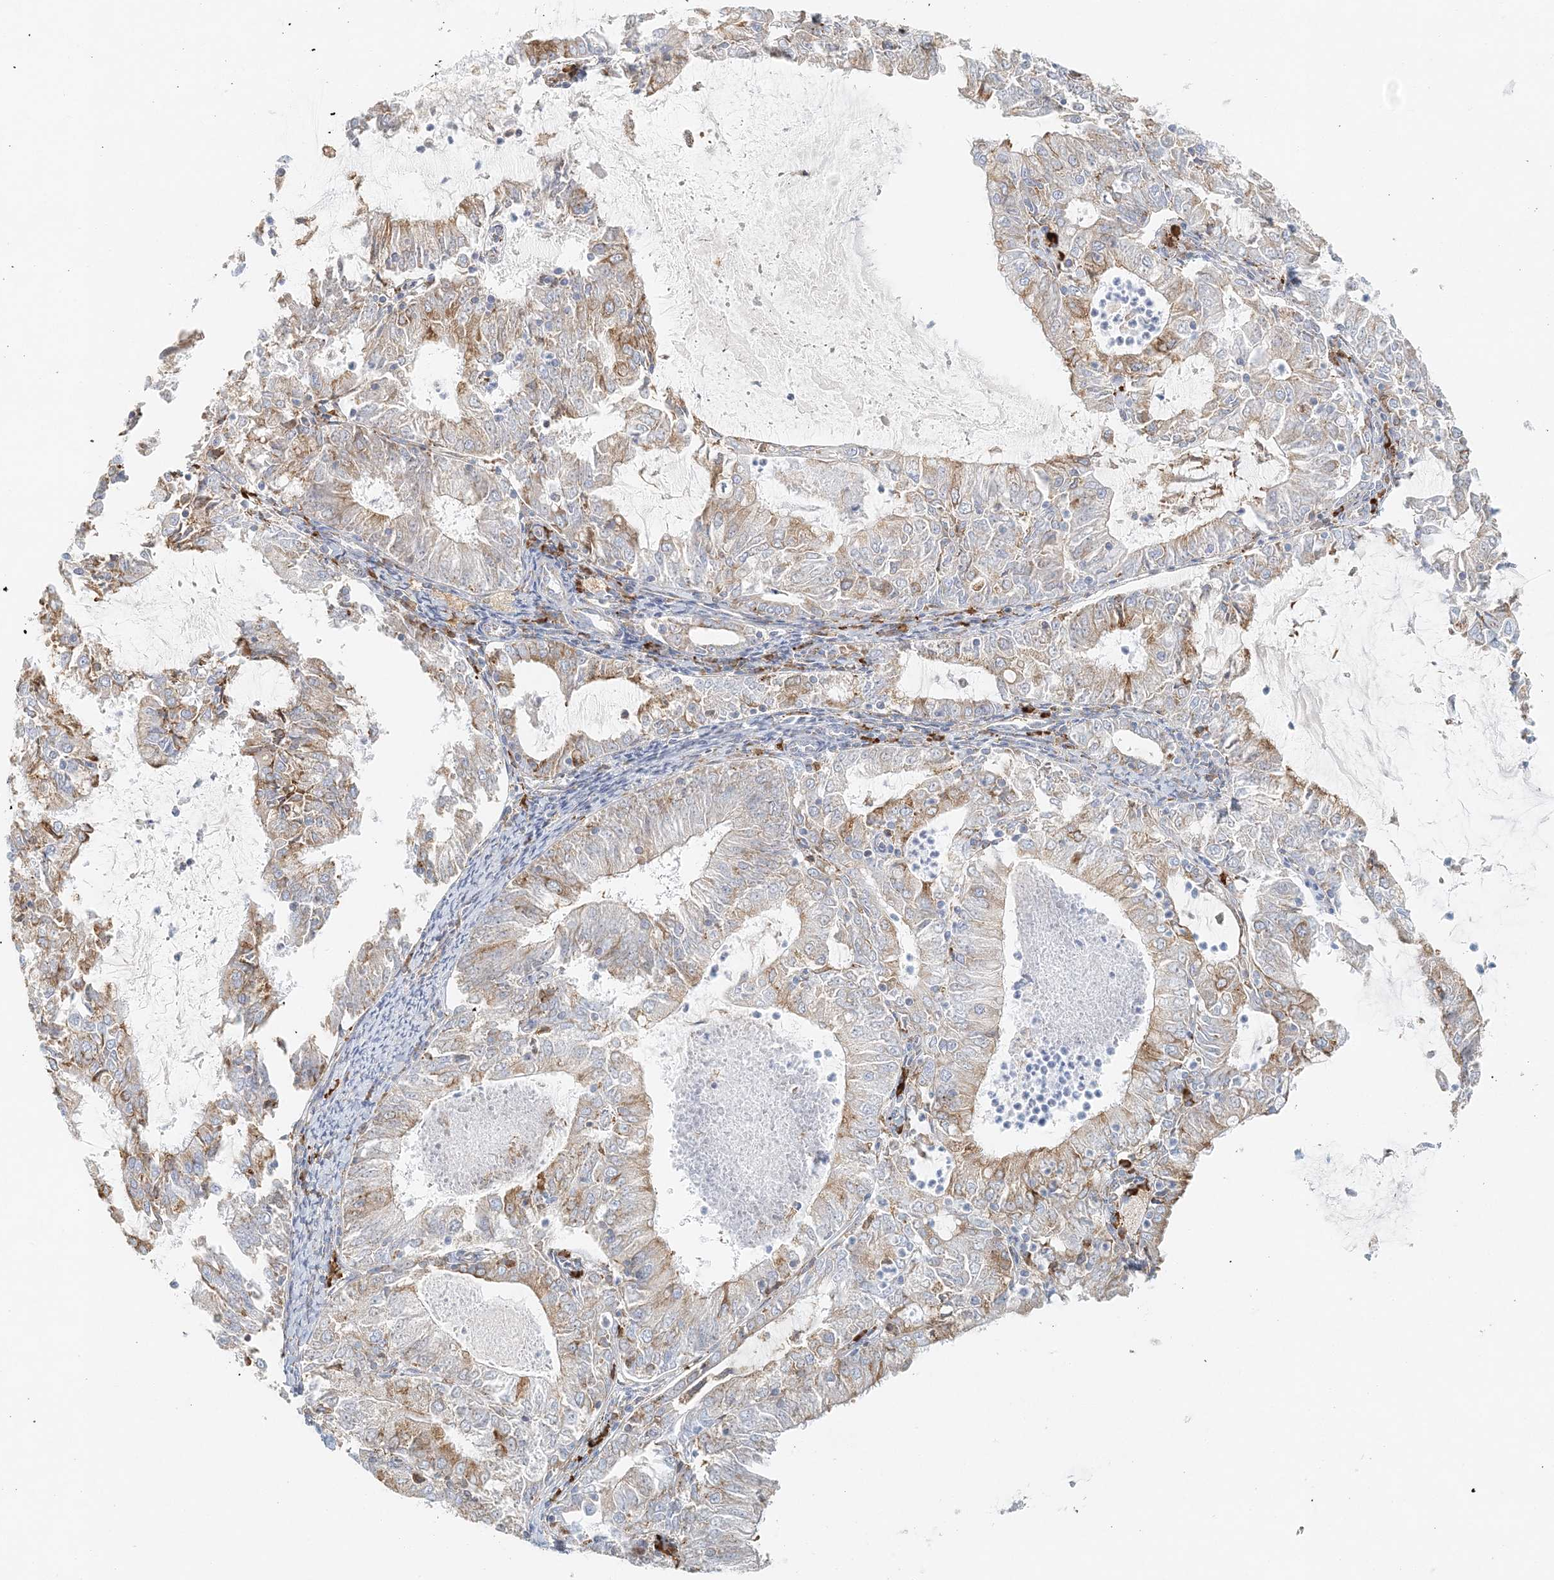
{"staining": {"intensity": "moderate", "quantity": "<25%", "location": "cytoplasmic/membranous"}, "tissue": "endometrial cancer", "cell_type": "Tumor cells", "image_type": "cancer", "snomed": [{"axis": "morphology", "description": "Adenocarcinoma, NOS"}, {"axis": "topography", "description": "Endometrium"}], "caption": "About <25% of tumor cells in endometrial cancer reveal moderate cytoplasmic/membranous protein positivity as visualized by brown immunohistochemical staining.", "gene": "STK11IP", "patient": {"sex": "female", "age": 57}}